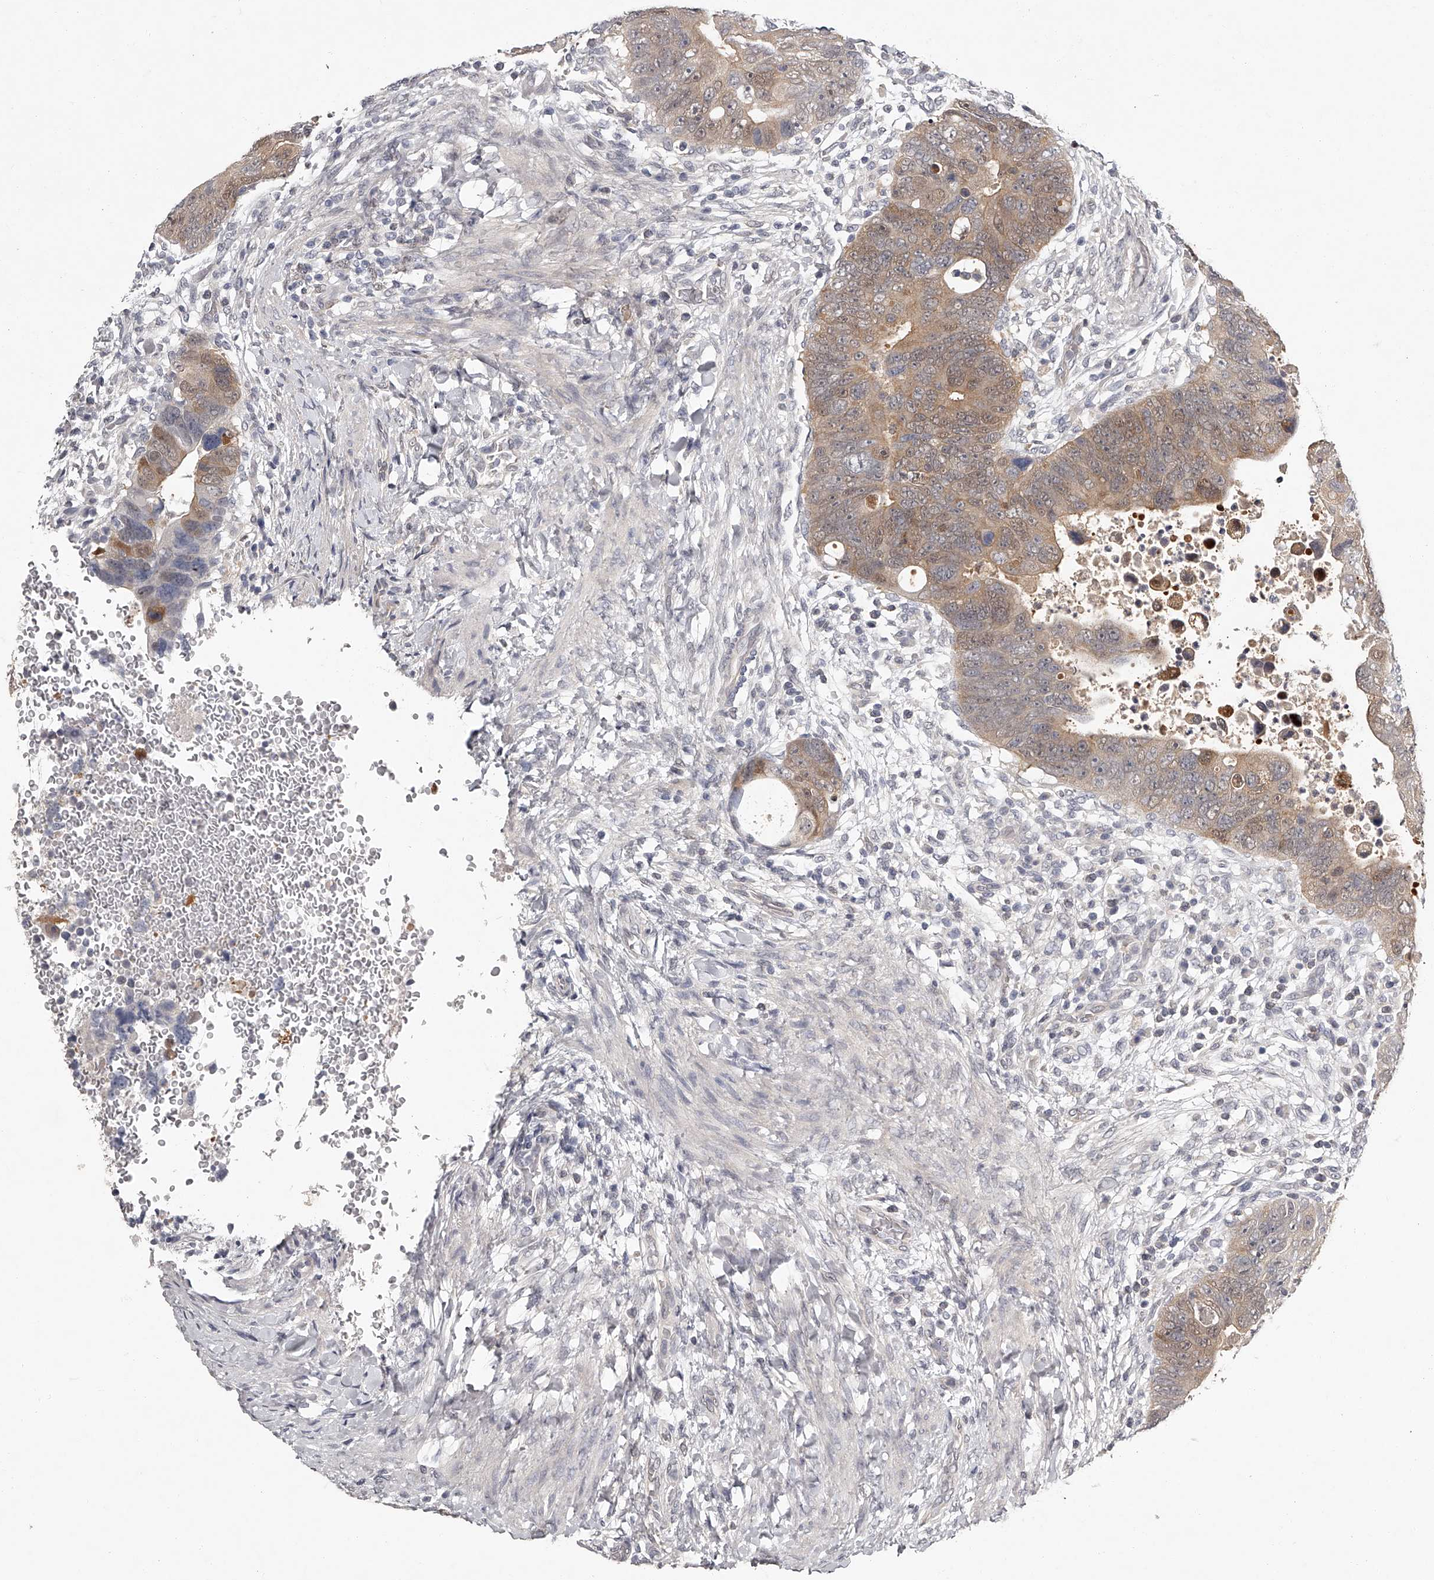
{"staining": {"intensity": "weak", "quantity": ">75%", "location": "cytoplasmic/membranous"}, "tissue": "colorectal cancer", "cell_type": "Tumor cells", "image_type": "cancer", "snomed": [{"axis": "morphology", "description": "Adenocarcinoma, NOS"}, {"axis": "topography", "description": "Rectum"}], "caption": "Immunohistochemical staining of adenocarcinoma (colorectal) shows low levels of weak cytoplasmic/membranous positivity in about >75% of tumor cells. (DAB = brown stain, brightfield microscopy at high magnification).", "gene": "GGCT", "patient": {"sex": "male", "age": 59}}